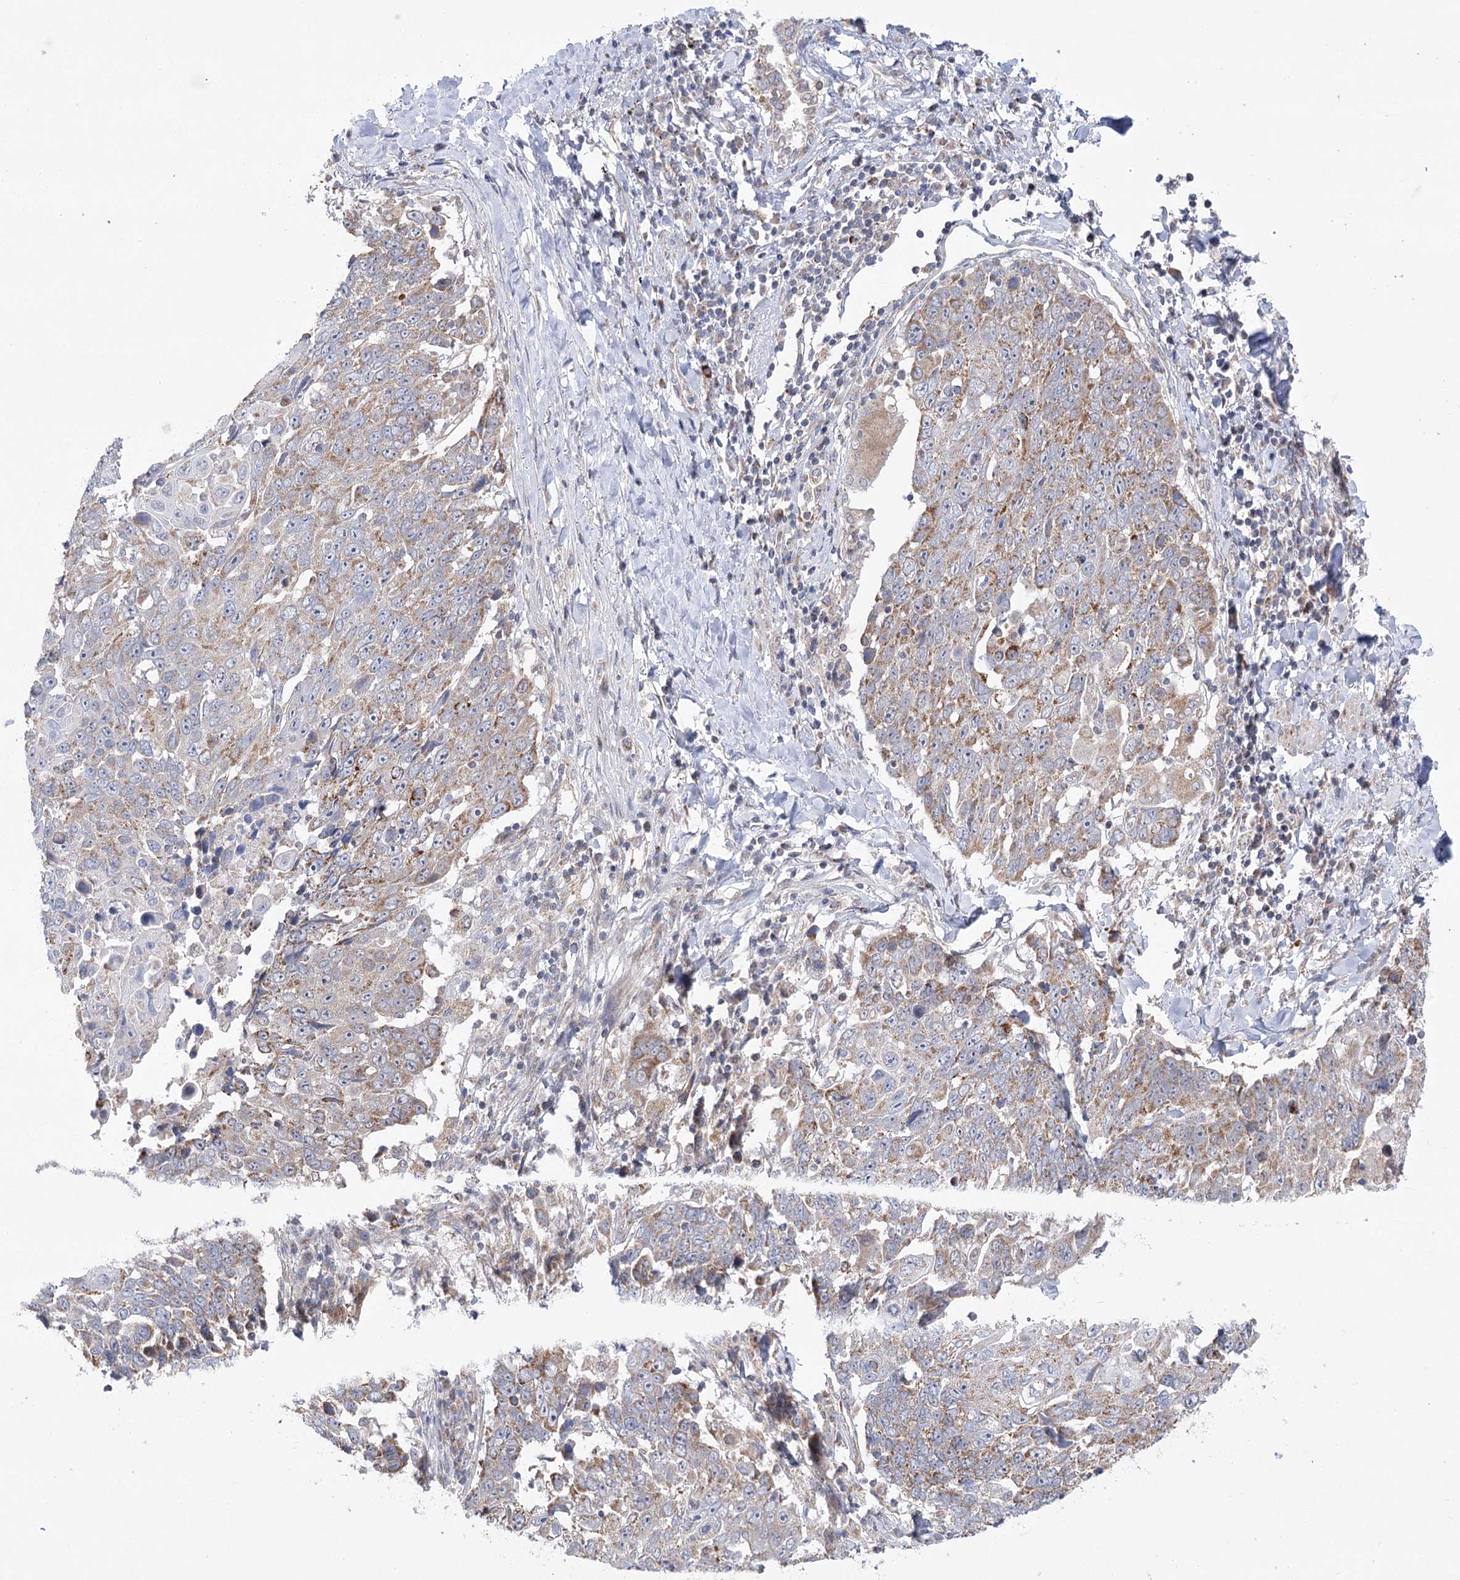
{"staining": {"intensity": "moderate", "quantity": "25%-75%", "location": "cytoplasmic/membranous"}, "tissue": "lung cancer", "cell_type": "Tumor cells", "image_type": "cancer", "snomed": [{"axis": "morphology", "description": "Squamous cell carcinoma, NOS"}, {"axis": "topography", "description": "Lung"}], "caption": "Human lung cancer stained with a brown dye reveals moderate cytoplasmic/membranous positive expression in approximately 25%-75% of tumor cells.", "gene": "ECHDC3", "patient": {"sex": "male", "age": 66}}